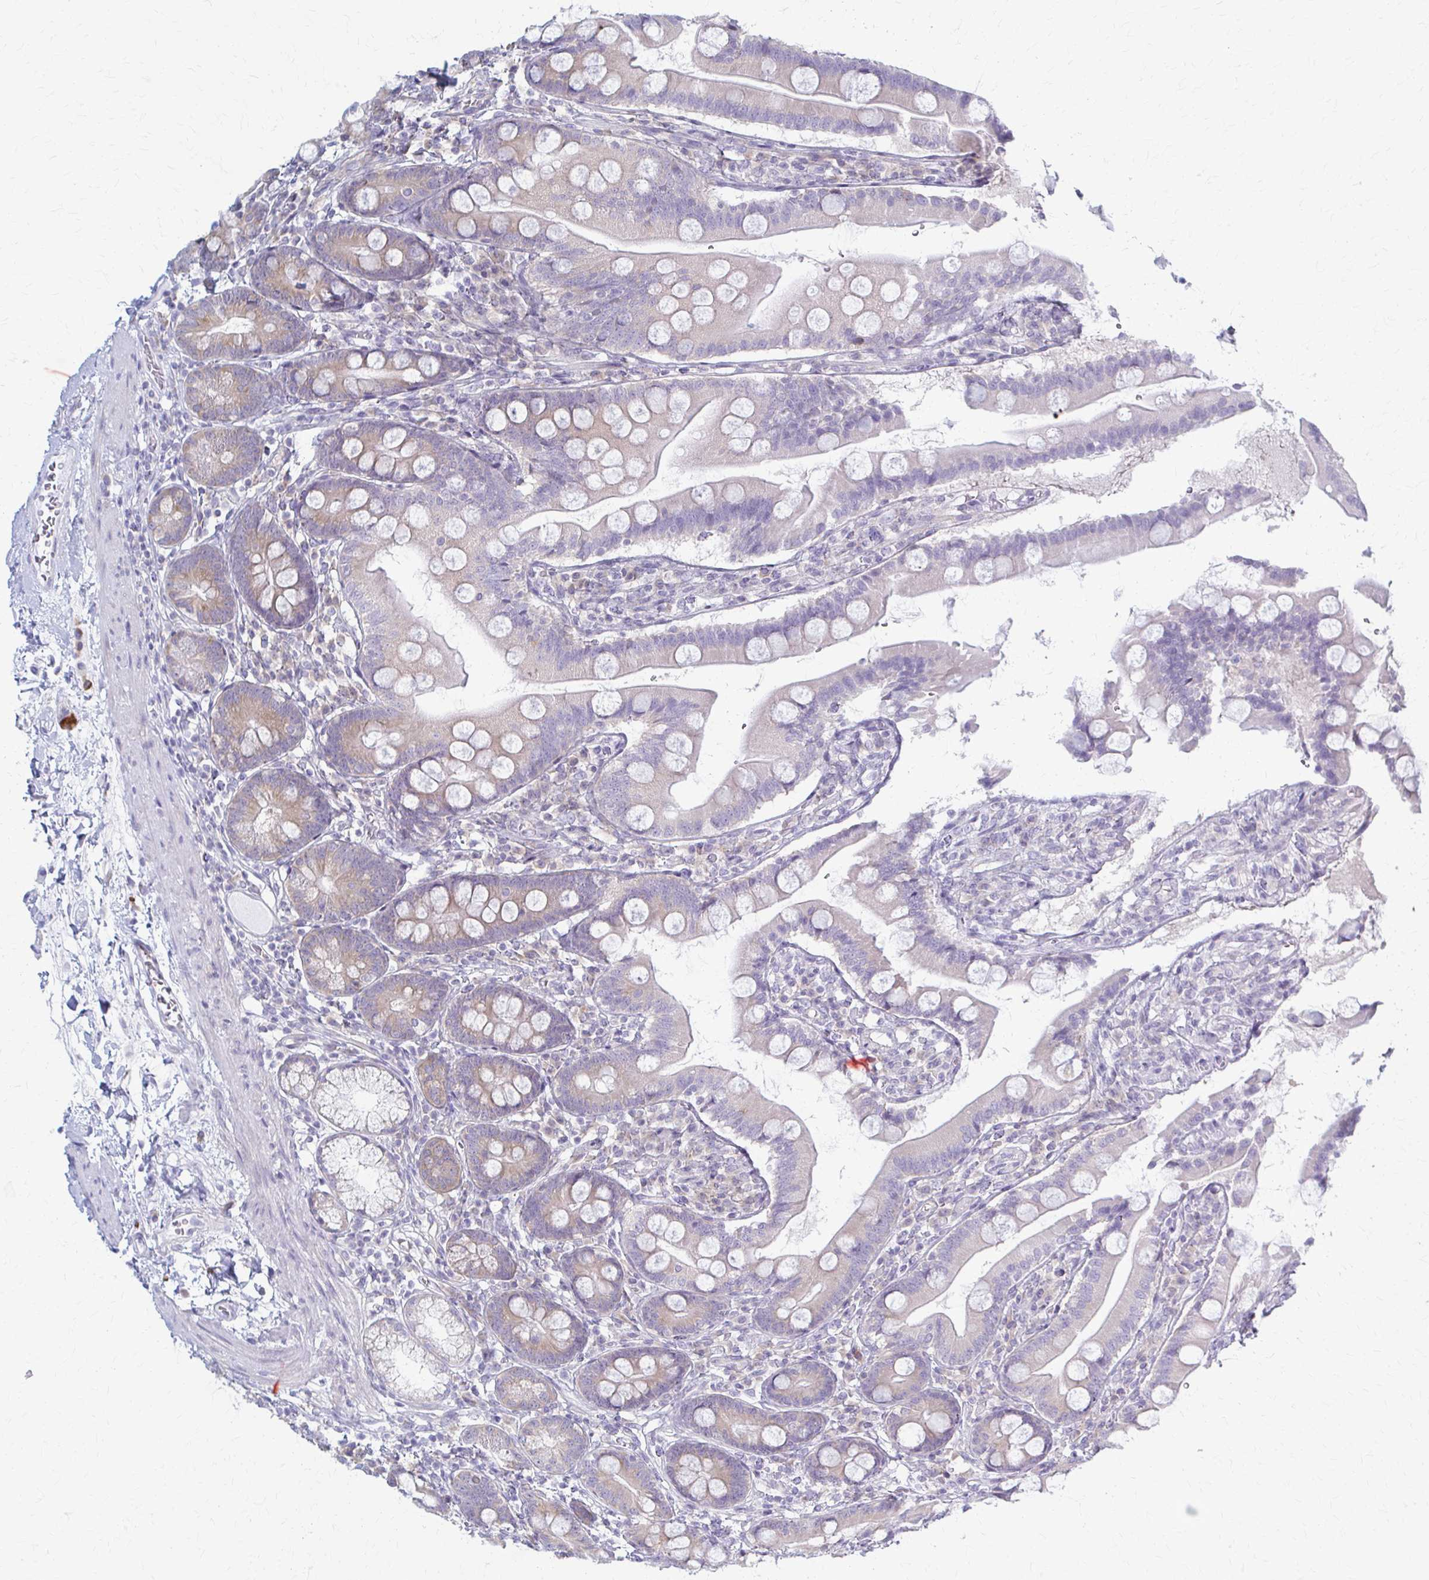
{"staining": {"intensity": "moderate", "quantity": "25%-75%", "location": "cytoplasmic/membranous"}, "tissue": "duodenum", "cell_type": "Glandular cells", "image_type": "normal", "snomed": [{"axis": "morphology", "description": "Normal tissue, NOS"}, {"axis": "topography", "description": "Duodenum"}], "caption": "An image of human duodenum stained for a protein shows moderate cytoplasmic/membranous brown staining in glandular cells.", "gene": "PRKRA", "patient": {"sex": "female", "age": 67}}